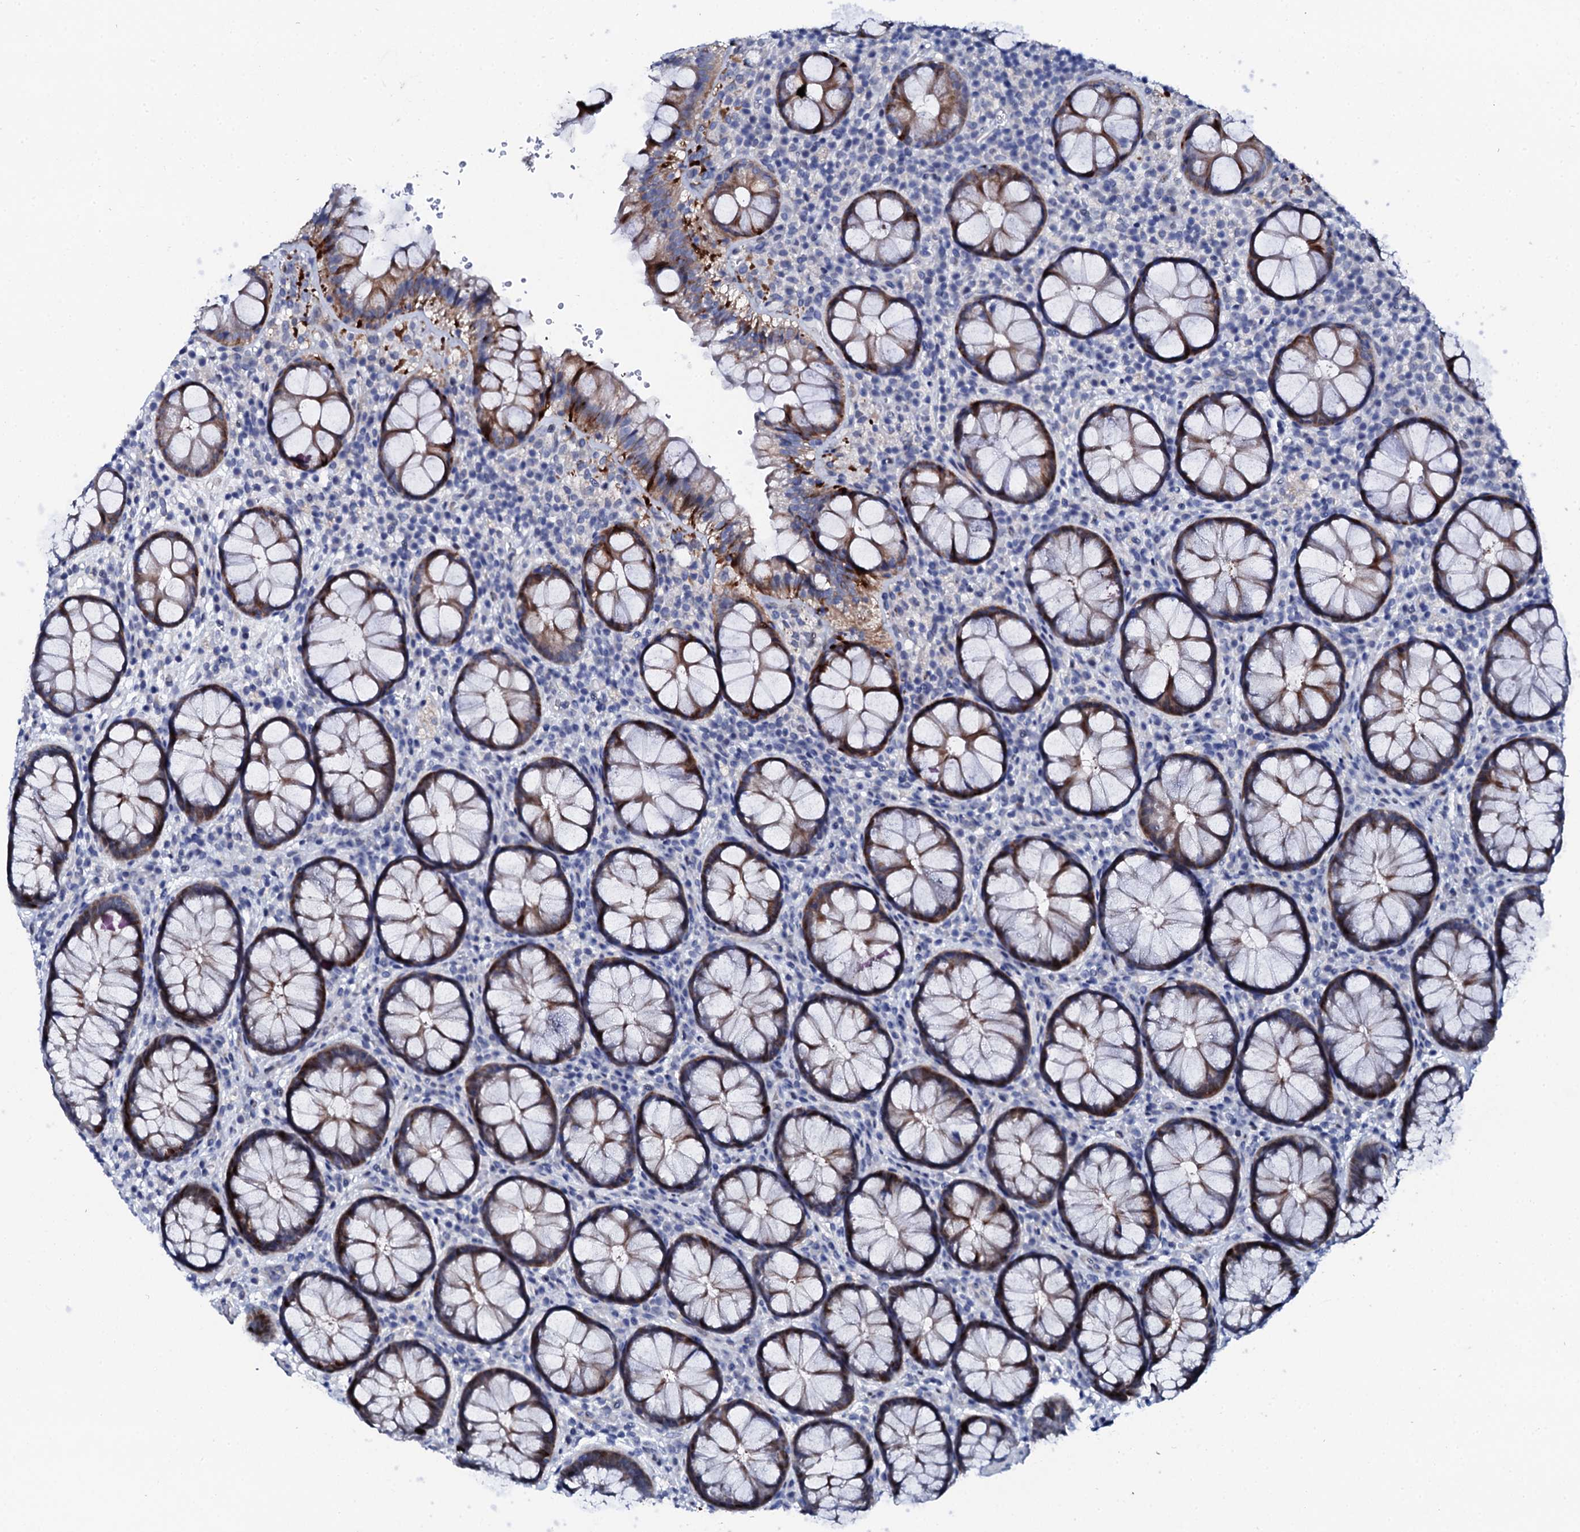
{"staining": {"intensity": "moderate", "quantity": "25%-75%", "location": "cytoplasmic/membranous,nuclear"}, "tissue": "rectum", "cell_type": "Glandular cells", "image_type": "normal", "snomed": [{"axis": "morphology", "description": "Normal tissue, NOS"}, {"axis": "topography", "description": "Rectum"}], "caption": "Immunohistochemical staining of unremarkable human rectum shows 25%-75% levels of moderate cytoplasmic/membranous,nuclear protein expression in about 25%-75% of glandular cells. (DAB (3,3'-diaminobenzidine) IHC with brightfield microscopy, high magnification).", "gene": "NUDT13", "patient": {"sex": "male", "age": 83}}